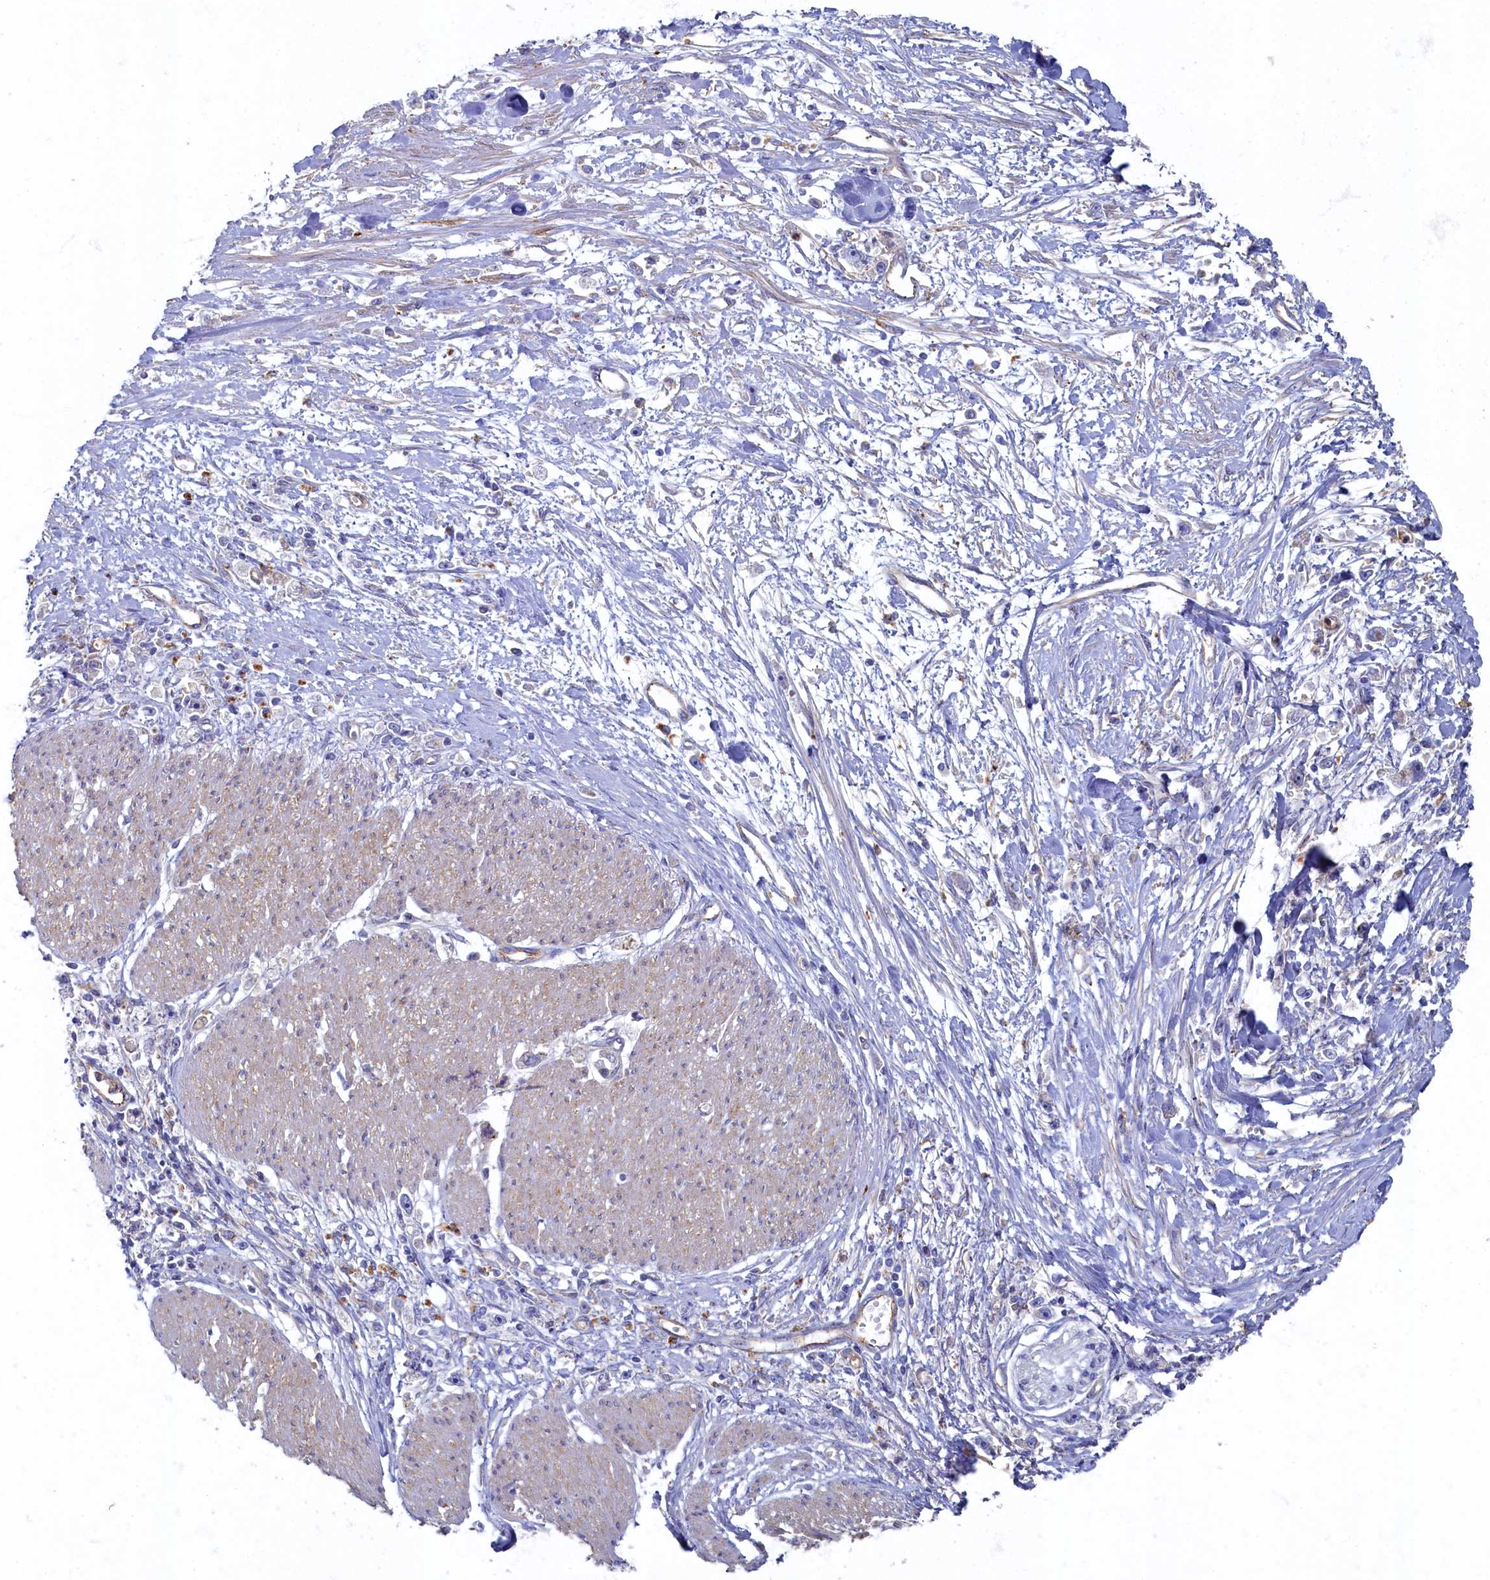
{"staining": {"intensity": "negative", "quantity": "none", "location": "none"}, "tissue": "stomach cancer", "cell_type": "Tumor cells", "image_type": "cancer", "snomed": [{"axis": "morphology", "description": "Adenocarcinoma, NOS"}, {"axis": "topography", "description": "Stomach"}], "caption": "This is an immunohistochemistry histopathology image of adenocarcinoma (stomach). There is no positivity in tumor cells.", "gene": "PSMG2", "patient": {"sex": "female", "age": 59}}